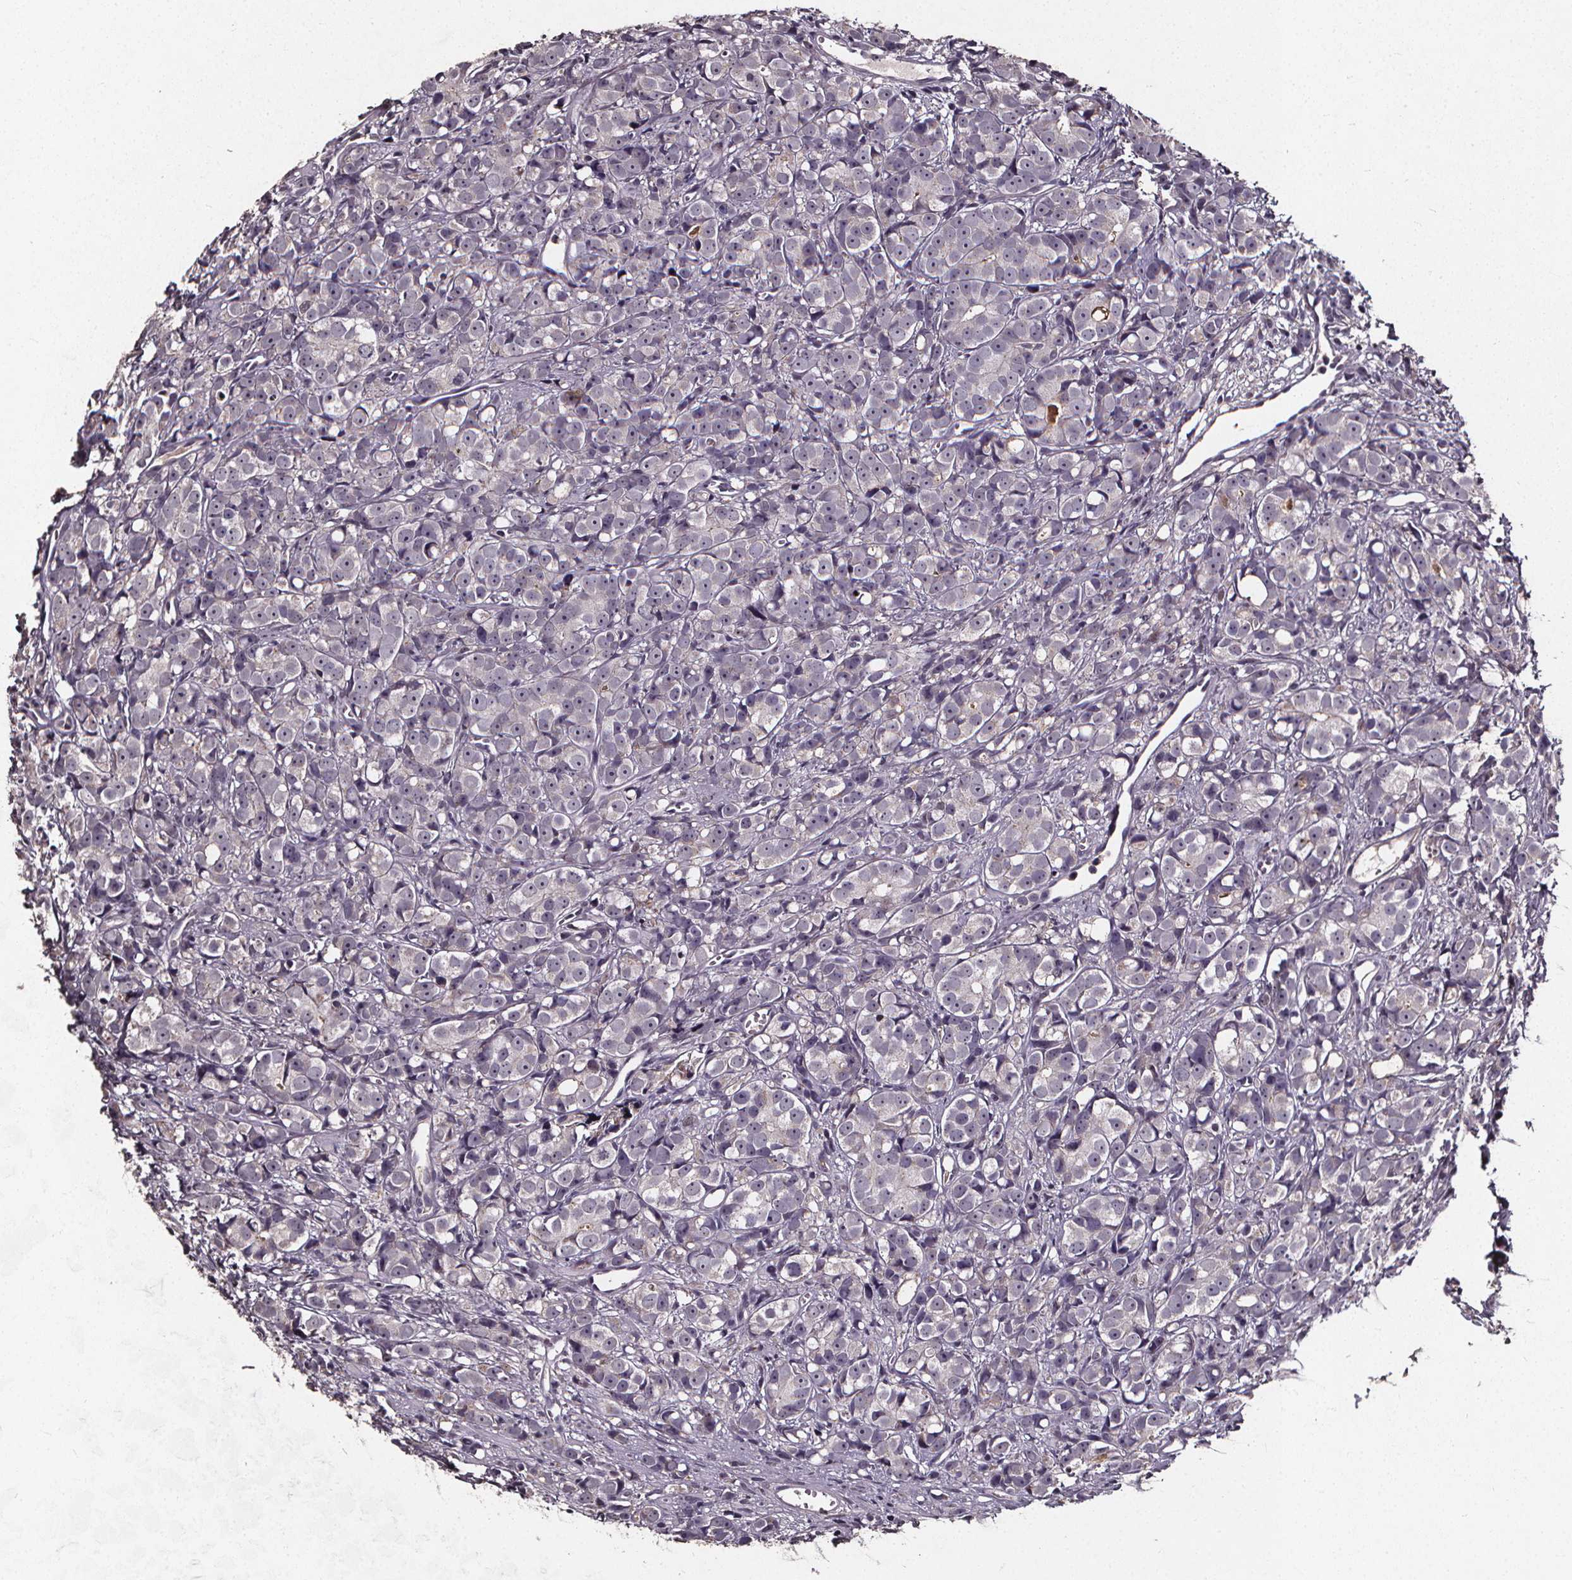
{"staining": {"intensity": "weak", "quantity": "<25%", "location": "nuclear"}, "tissue": "prostate cancer", "cell_type": "Tumor cells", "image_type": "cancer", "snomed": [{"axis": "morphology", "description": "Adenocarcinoma, High grade"}, {"axis": "topography", "description": "Prostate"}], "caption": "An immunohistochemistry (IHC) image of prostate cancer is shown. There is no staining in tumor cells of prostate cancer. (Brightfield microscopy of DAB IHC at high magnification).", "gene": "SPAG8", "patient": {"sex": "male", "age": 77}}